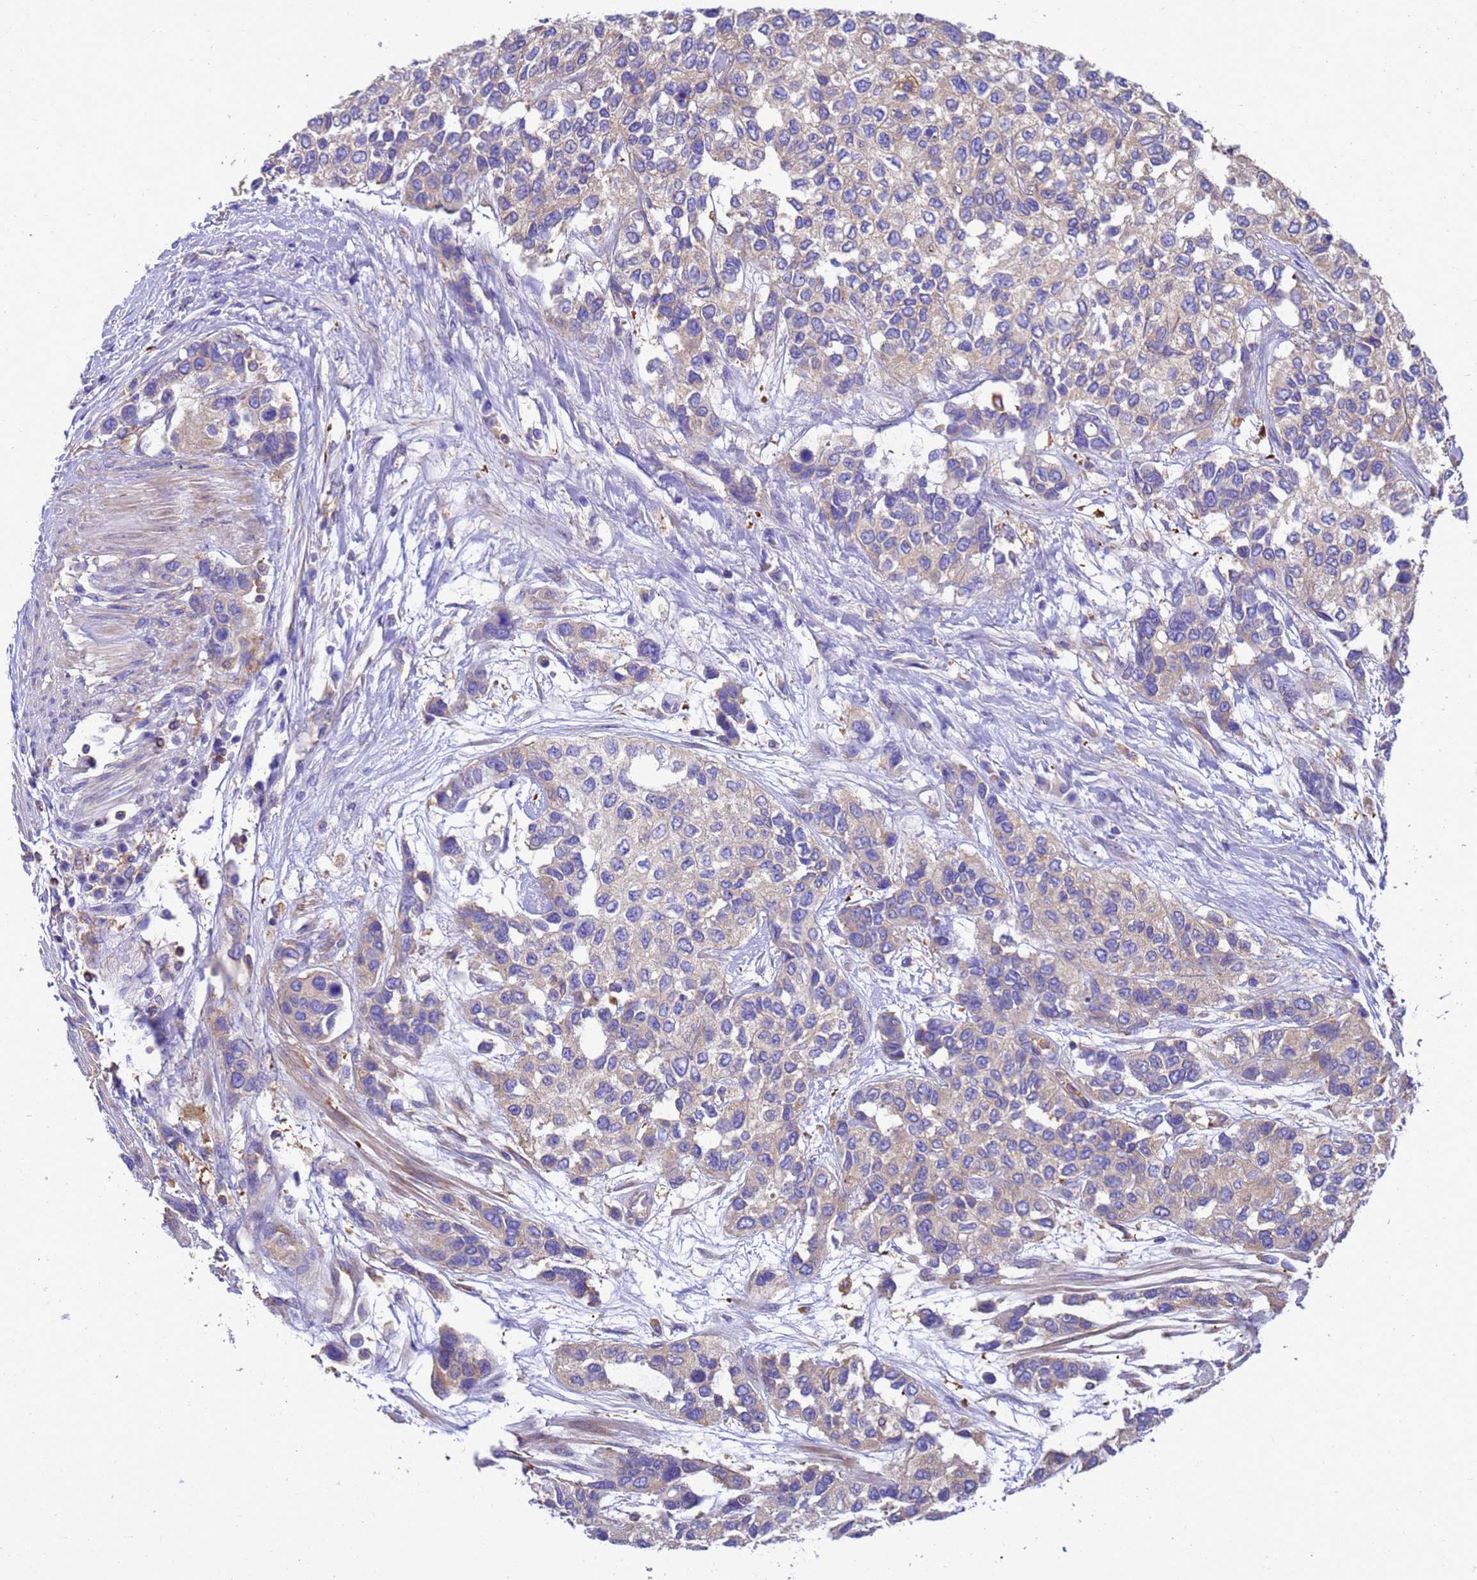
{"staining": {"intensity": "negative", "quantity": "none", "location": "none"}, "tissue": "urothelial cancer", "cell_type": "Tumor cells", "image_type": "cancer", "snomed": [{"axis": "morphology", "description": "Normal tissue, NOS"}, {"axis": "morphology", "description": "Urothelial carcinoma, High grade"}, {"axis": "topography", "description": "Vascular tissue"}, {"axis": "topography", "description": "Urinary bladder"}], "caption": "DAB (3,3'-diaminobenzidine) immunohistochemical staining of urothelial cancer demonstrates no significant positivity in tumor cells.", "gene": "ZNF235", "patient": {"sex": "female", "age": 56}}